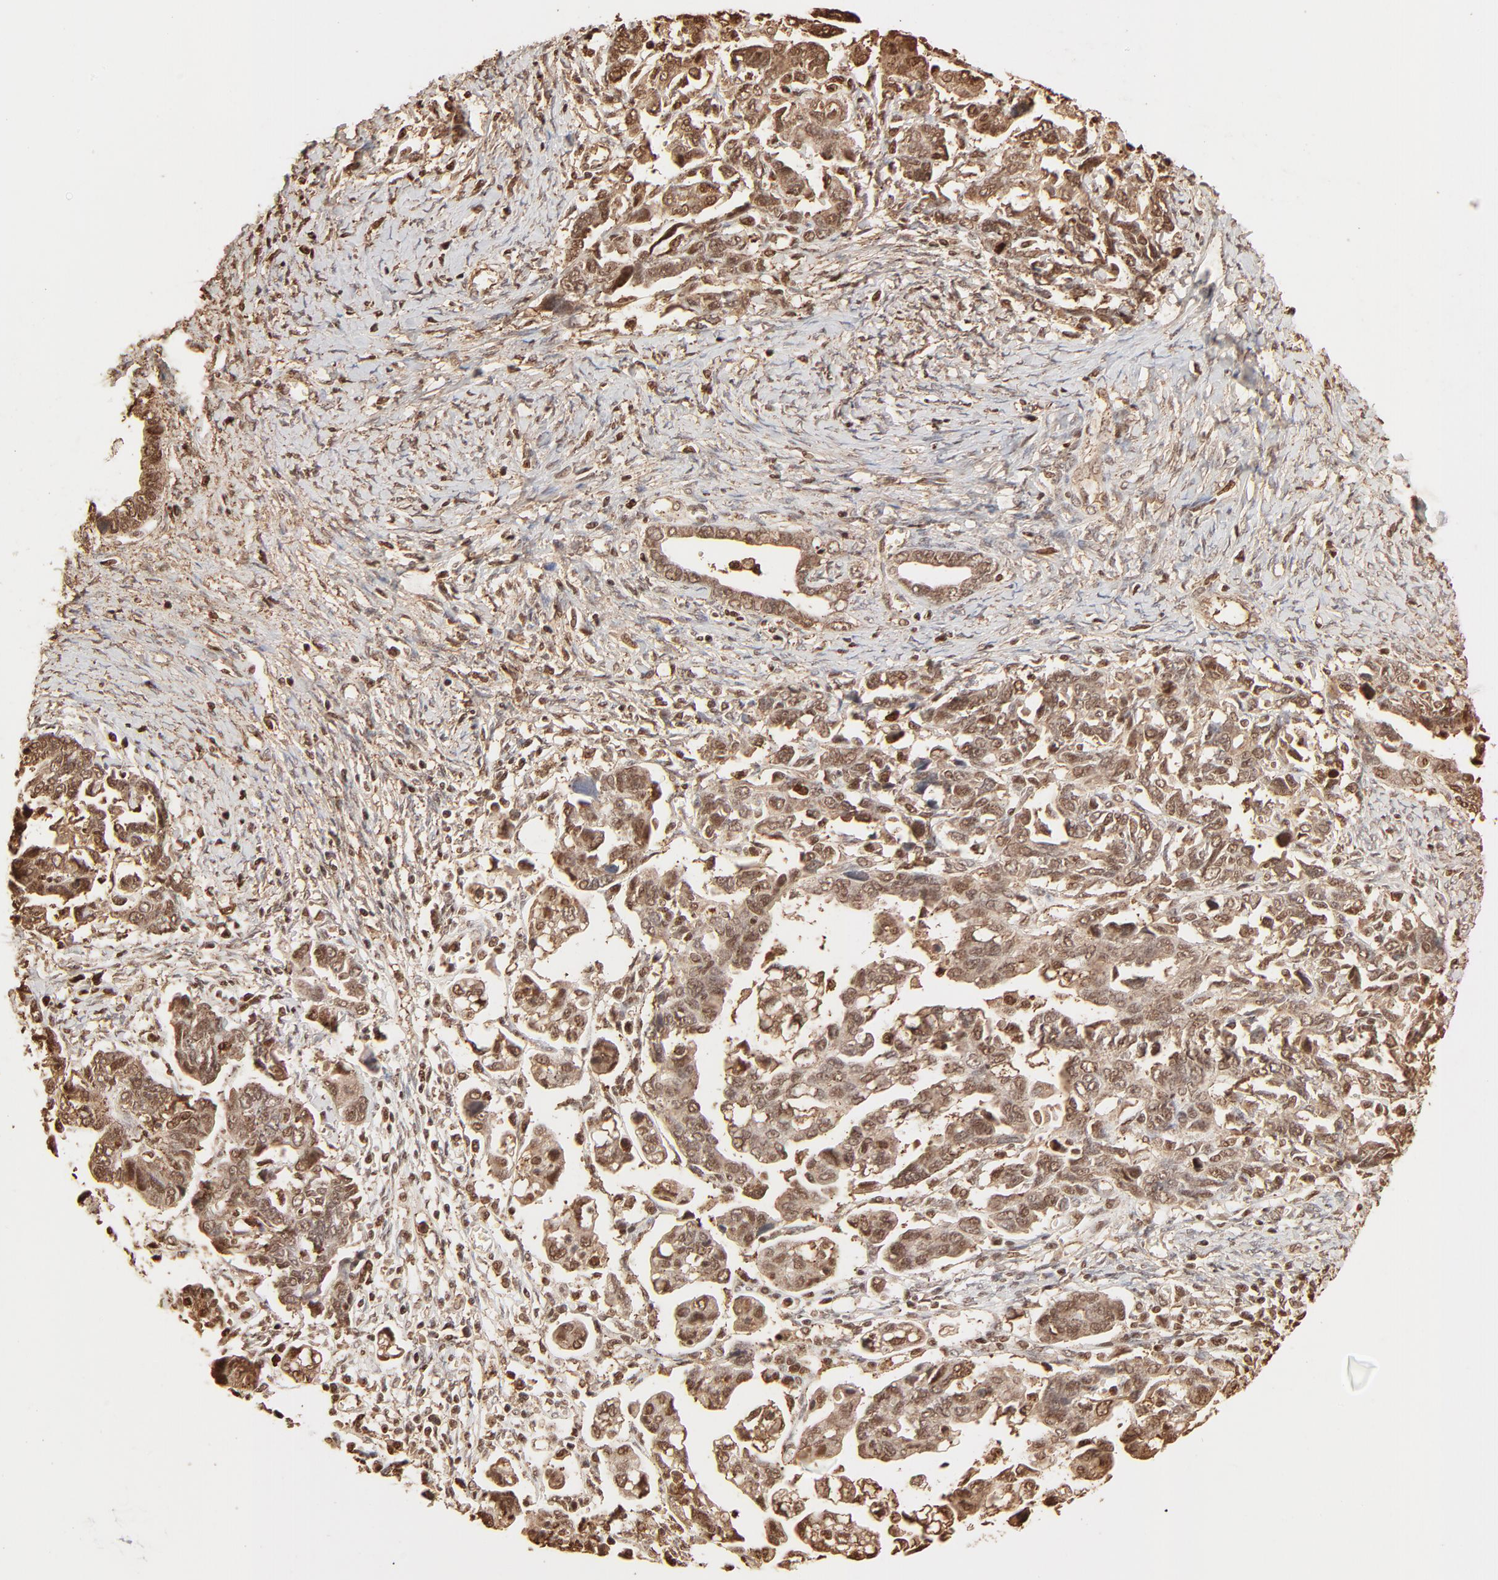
{"staining": {"intensity": "strong", "quantity": ">75%", "location": "cytoplasmic/membranous,nuclear"}, "tissue": "ovarian cancer", "cell_type": "Tumor cells", "image_type": "cancer", "snomed": [{"axis": "morphology", "description": "Cystadenocarcinoma, serous, NOS"}, {"axis": "topography", "description": "Ovary"}], "caption": "High-power microscopy captured an immunohistochemistry (IHC) histopathology image of ovarian cancer, revealing strong cytoplasmic/membranous and nuclear positivity in about >75% of tumor cells.", "gene": "FAM50A", "patient": {"sex": "female", "age": 69}}